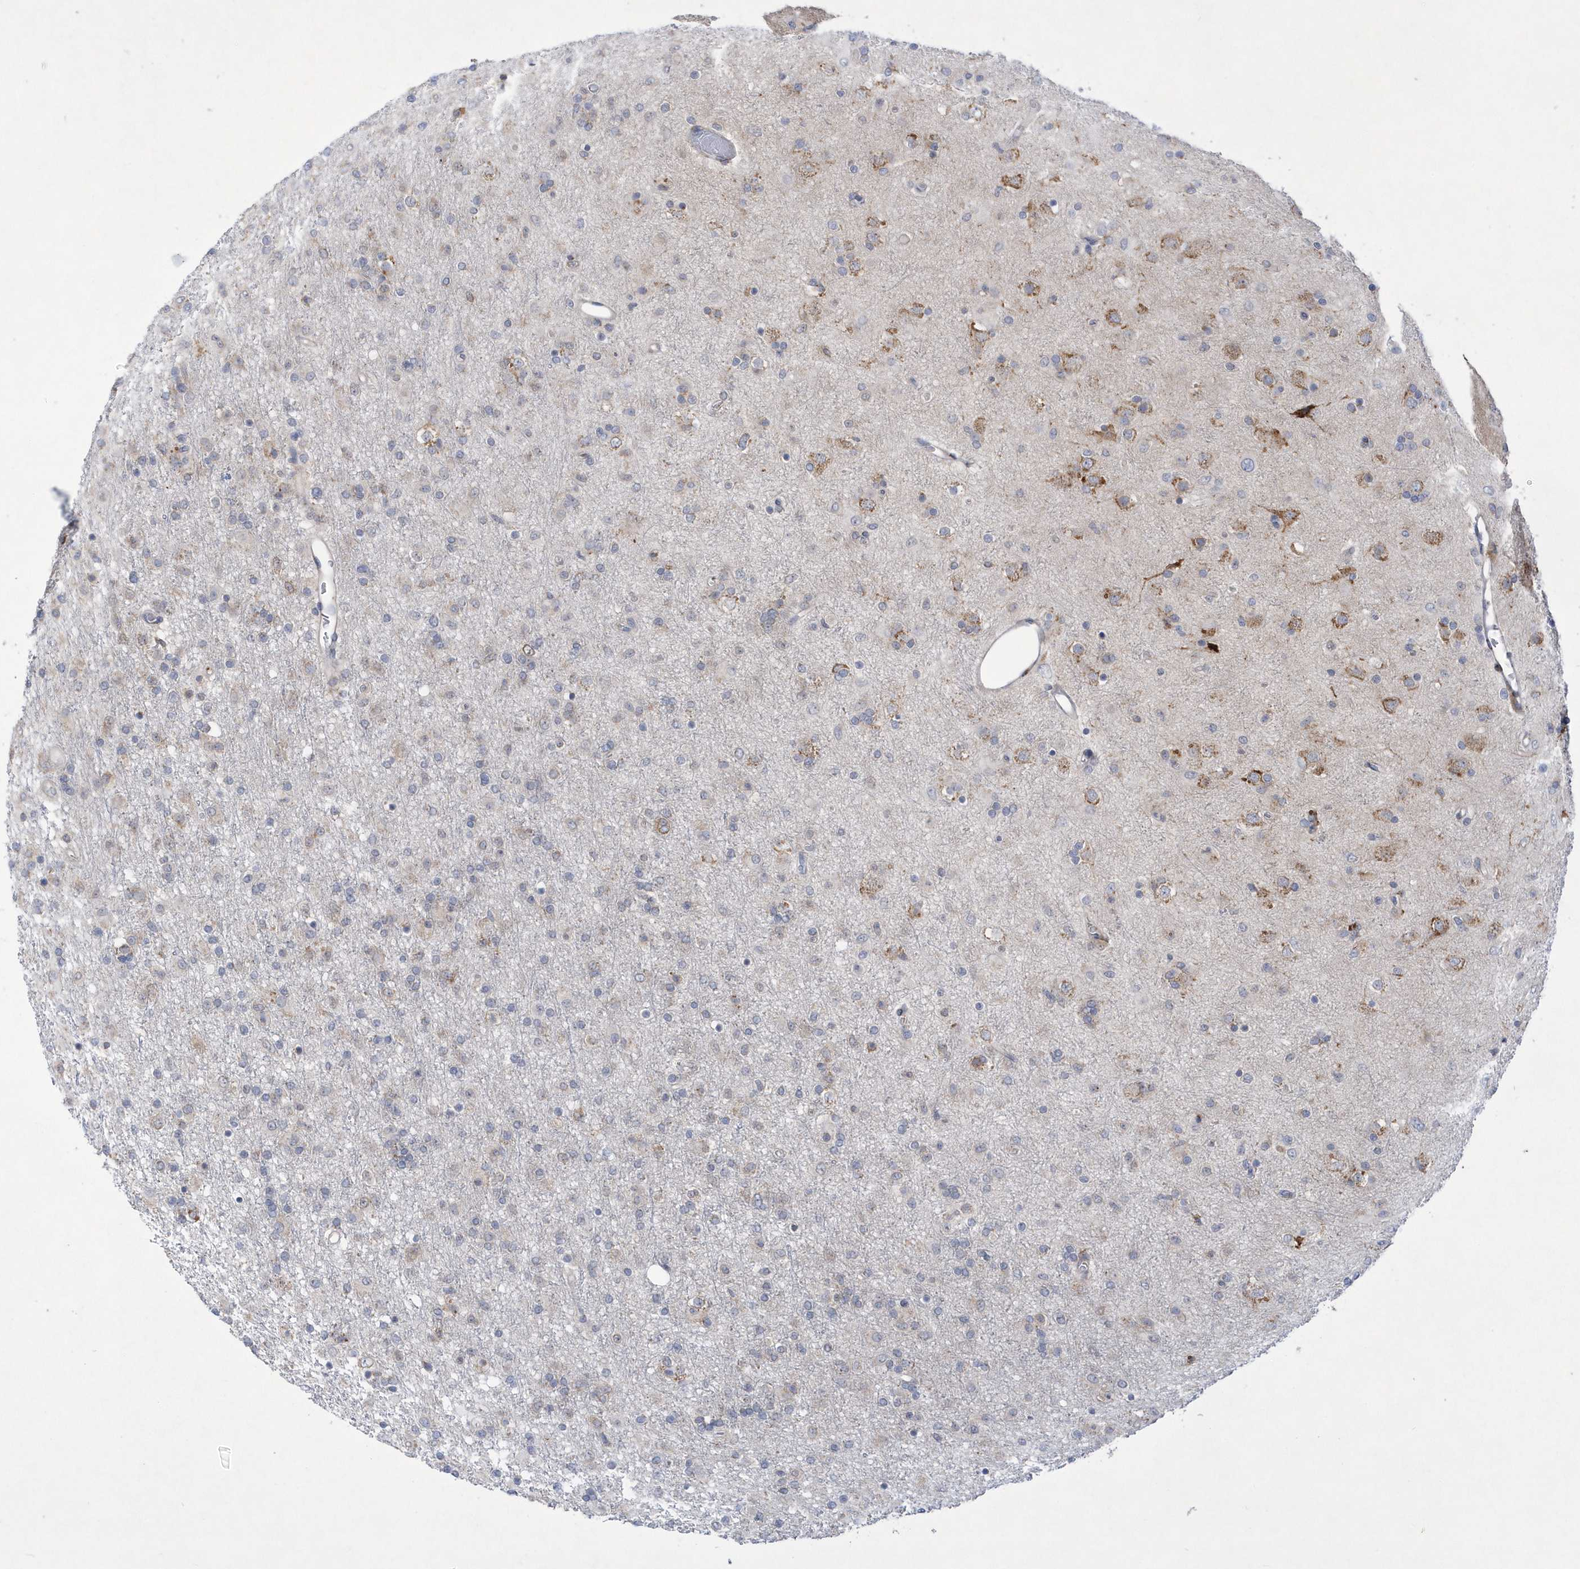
{"staining": {"intensity": "negative", "quantity": "none", "location": "none"}, "tissue": "glioma", "cell_type": "Tumor cells", "image_type": "cancer", "snomed": [{"axis": "morphology", "description": "Glioma, malignant, Low grade"}, {"axis": "topography", "description": "Brain"}], "caption": "Human glioma stained for a protein using immunohistochemistry exhibits no positivity in tumor cells.", "gene": "MED31", "patient": {"sex": "male", "age": 65}}